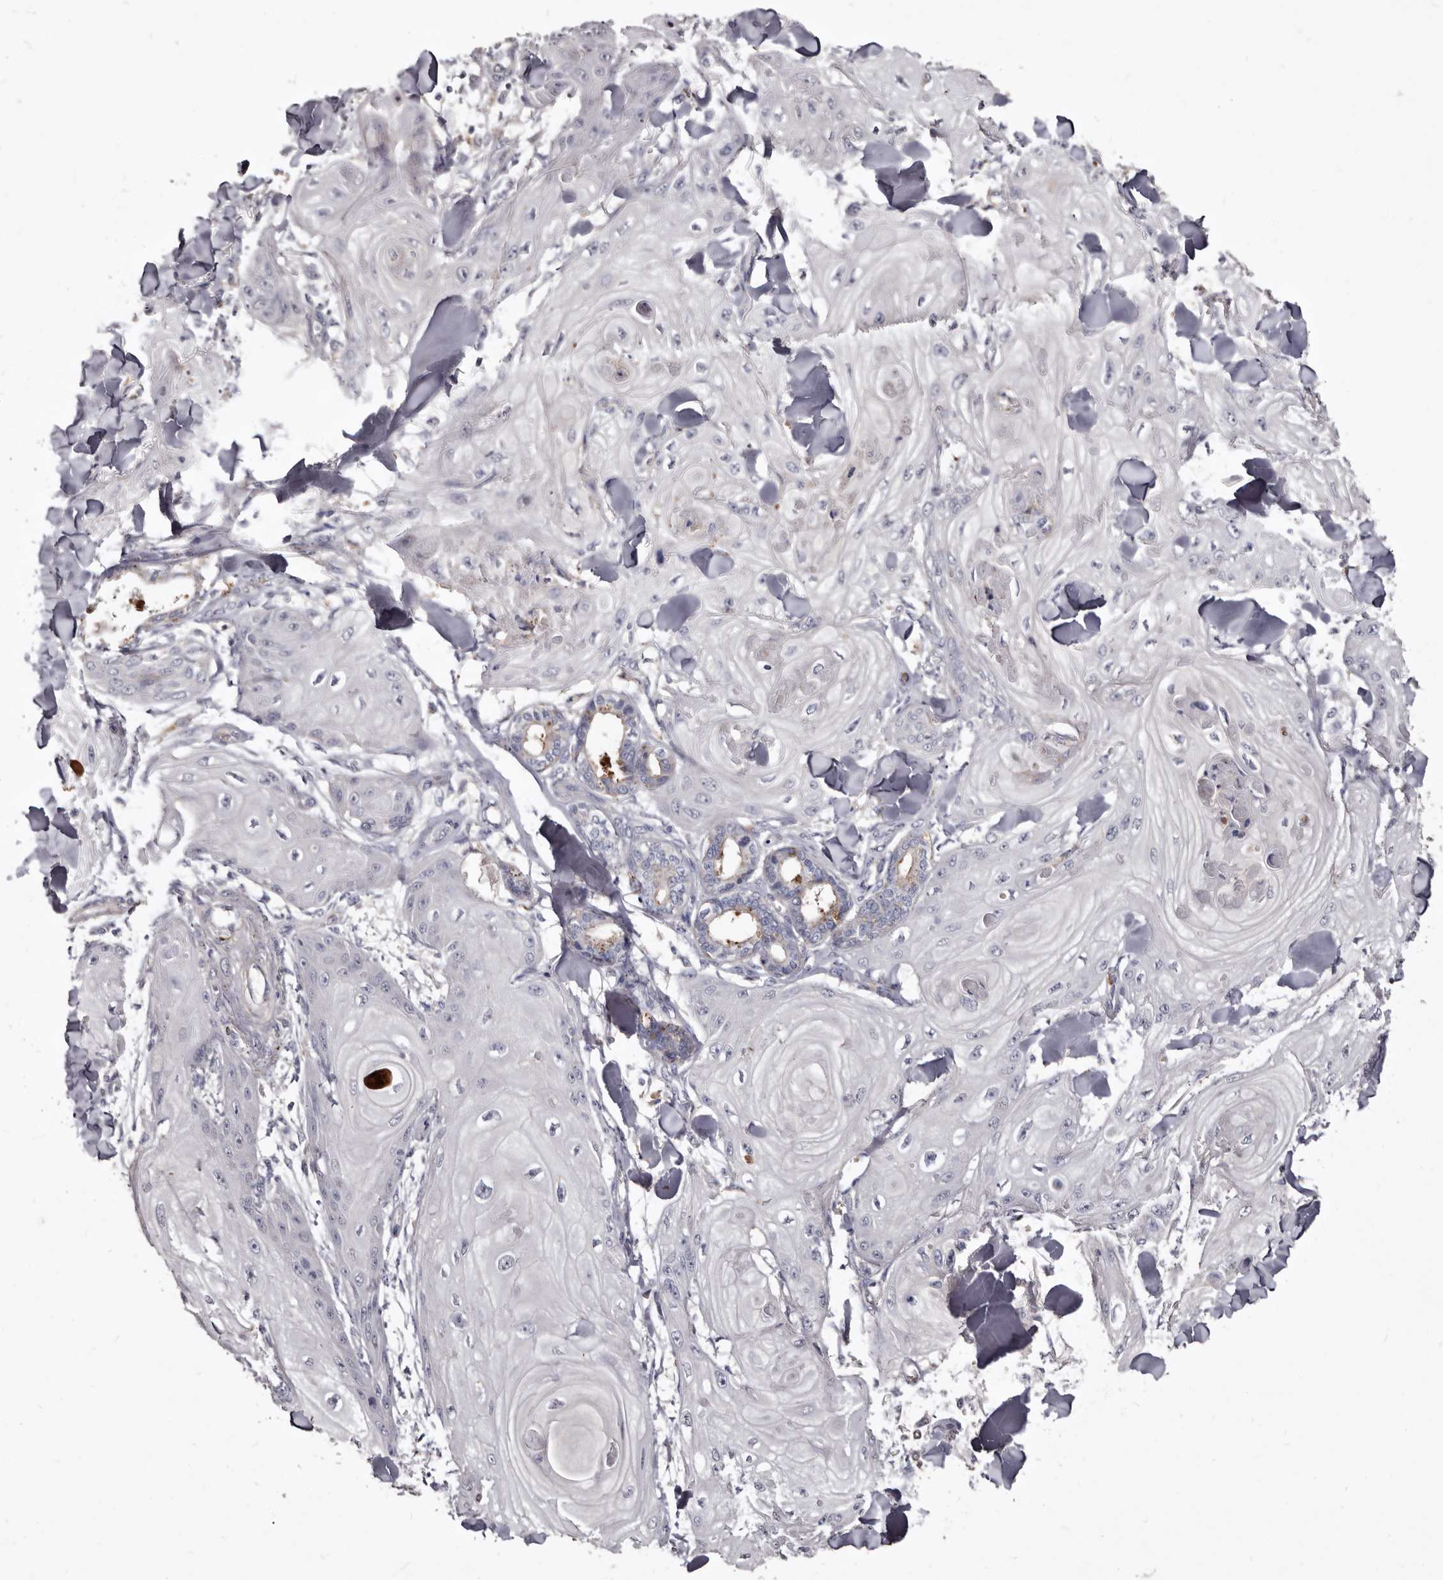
{"staining": {"intensity": "negative", "quantity": "none", "location": "none"}, "tissue": "skin cancer", "cell_type": "Tumor cells", "image_type": "cancer", "snomed": [{"axis": "morphology", "description": "Squamous cell carcinoma, NOS"}, {"axis": "topography", "description": "Skin"}], "caption": "This is an immunohistochemistry photomicrograph of squamous cell carcinoma (skin). There is no staining in tumor cells.", "gene": "SLC10A4", "patient": {"sex": "male", "age": 74}}